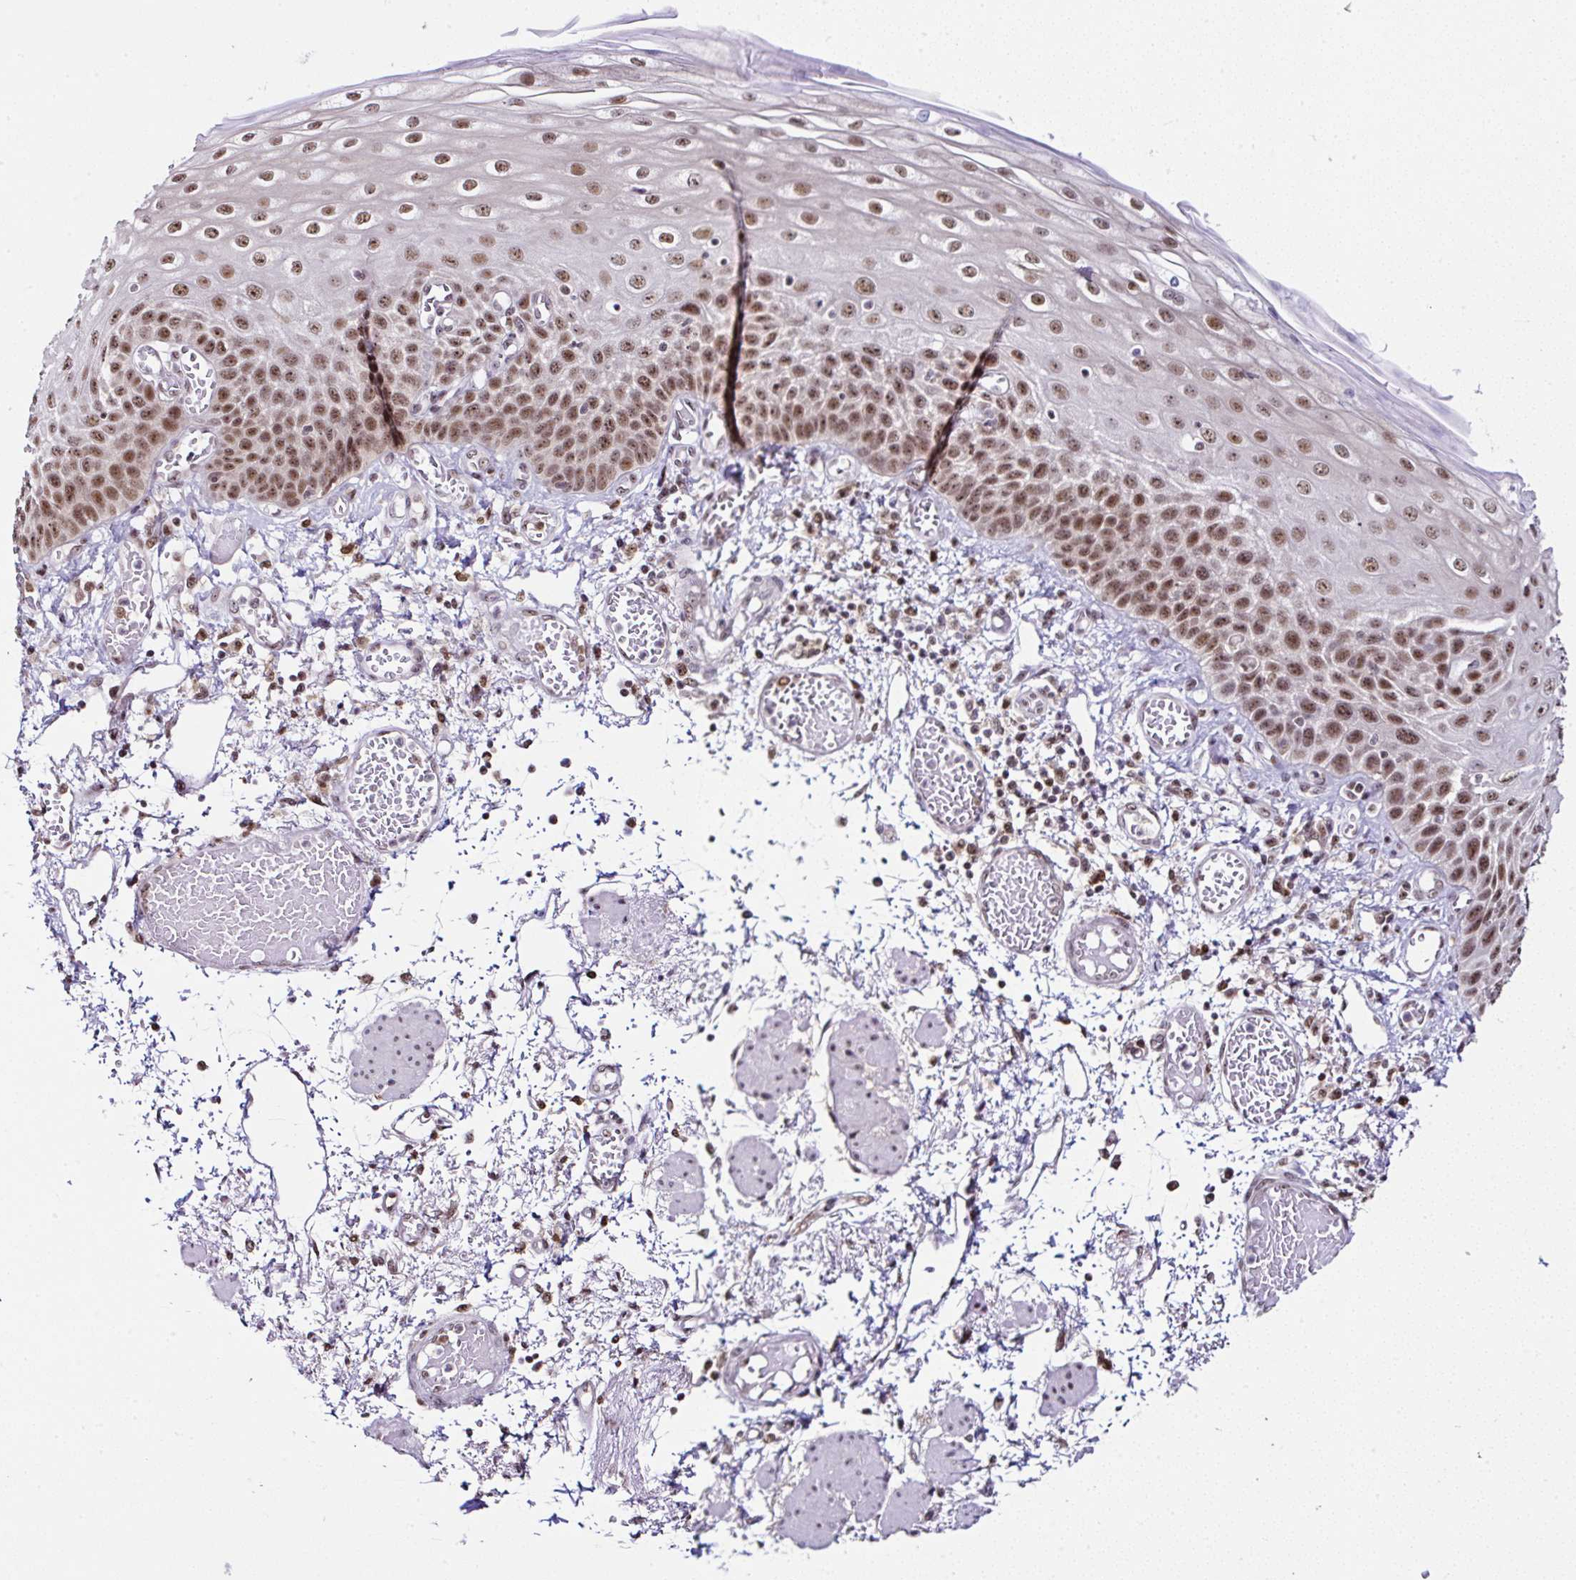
{"staining": {"intensity": "moderate", "quantity": ">75%", "location": "nuclear"}, "tissue": "esophagus", "cell_type": "Squamous epithelial cells", "image_type": "normal", "snomed": [{"axis": "morphology", "description": "Normal tissue, NOS"}, {"axis": "morphology", "description": "Adenocarcinoma, NOS"}, {"axis": "topography", "description": "Esophagus"}], "caption": "Immunohistochemistry image of unremarkable esophagus: human esophagus stained using immunohistochemistry (IHC) displays medium levels of moderate protein expression localized specifically in the nuclear of squamous epithelial cells, appearing as a nuclear brown color.", "gene": "PTPN2", "patient": {"sex": "male", "age": 81}}